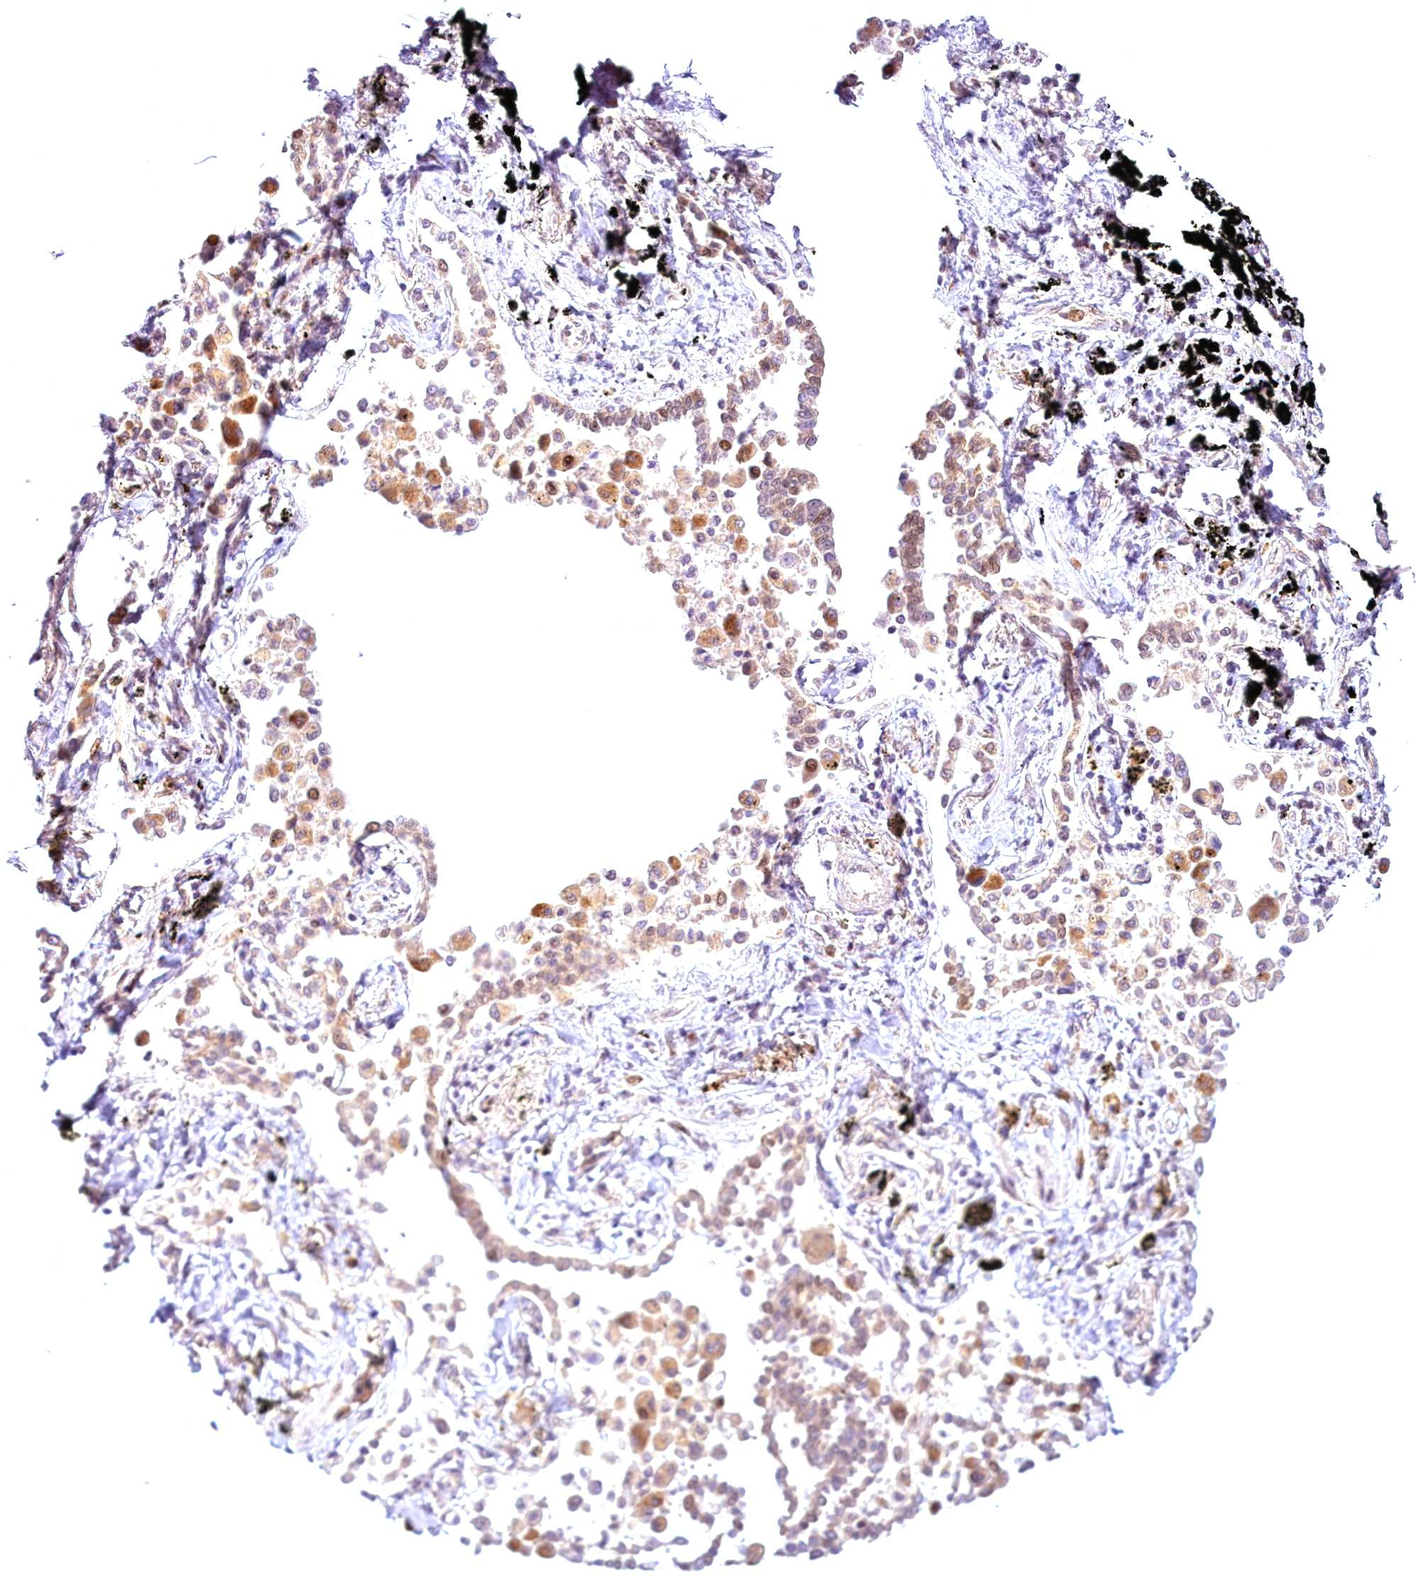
{"staining": {"intensity": "weak", "quantity": ">75%", "location": "nuclear"}, "tissue": "lung cancer", "cell_type": "Tumor cells", "image_type": "cancer", "snomed": [{"axis": "morphology", "description": "Adenocarcinoma, NOS"}, {"axis": "topography", "description": "Lung"}], "caption": "Immunohistochemical staining of human adenocarcinoma (lung) reveals low levels of weak nuclear staining in approximately >75% of tumor cells.", "gene": "AP1M1", "patient": {"sex": "male", "age": 67}}